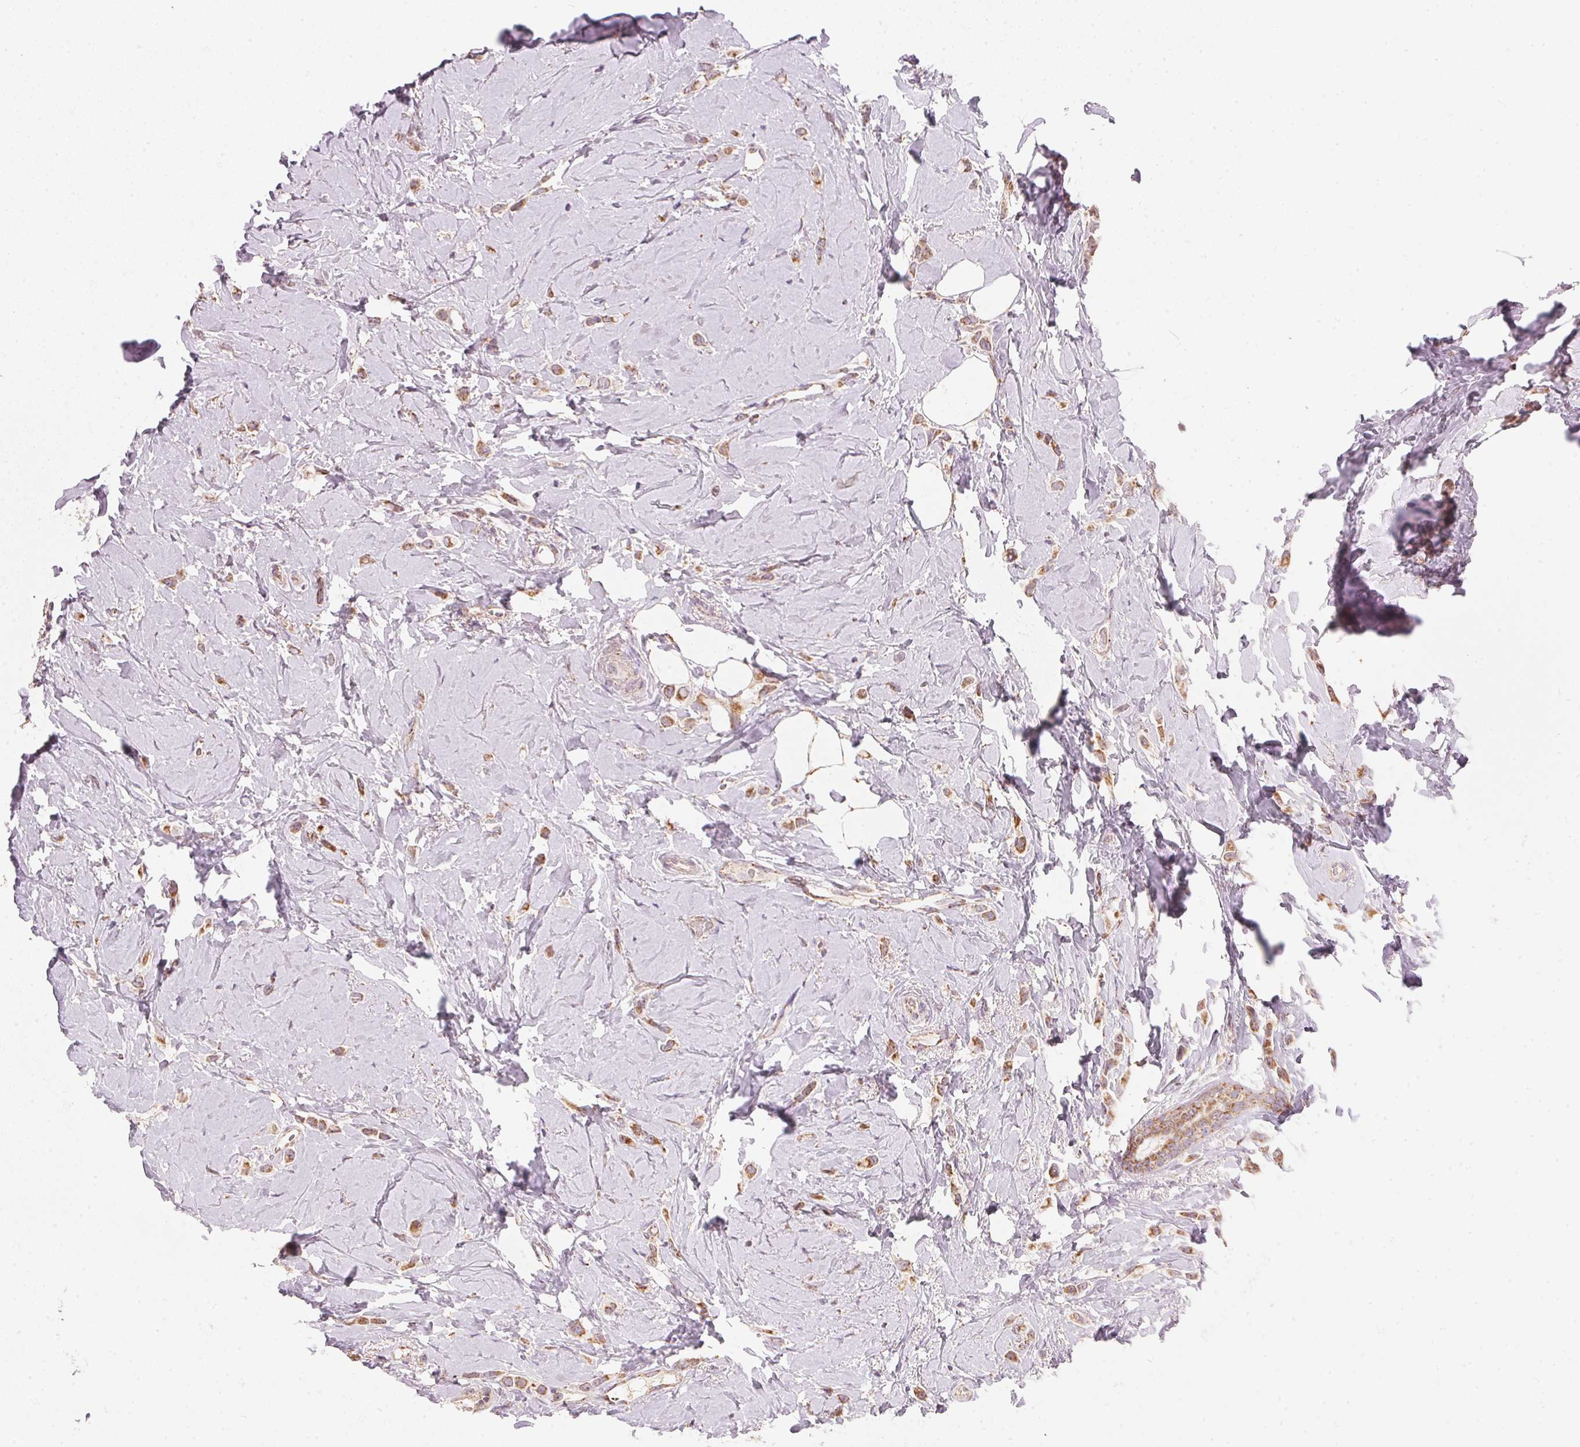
{"staining": {"intensity": "moderate", "quantity": ">75%", "location": "cytoplasmic/membranous"}, "tissue": "breast cancer", "cell_type": "Tumor cells", "image_type": "cancer", "snomed": [{"axis": "morphology", "description": "Lobular carcinoma"}, {"axis": "topography", "description": "Breast"}], "caption": "Breast cancer (lobular carcinoma) tissue displays moderate cytoplasmic/membranous staining in approximately >75% of tumor cells Ihc stains the protein of interest in brown and the nuclei are stained blue.", "gene": "COQ7", "patient": {"sex": "female", "age": 66}}